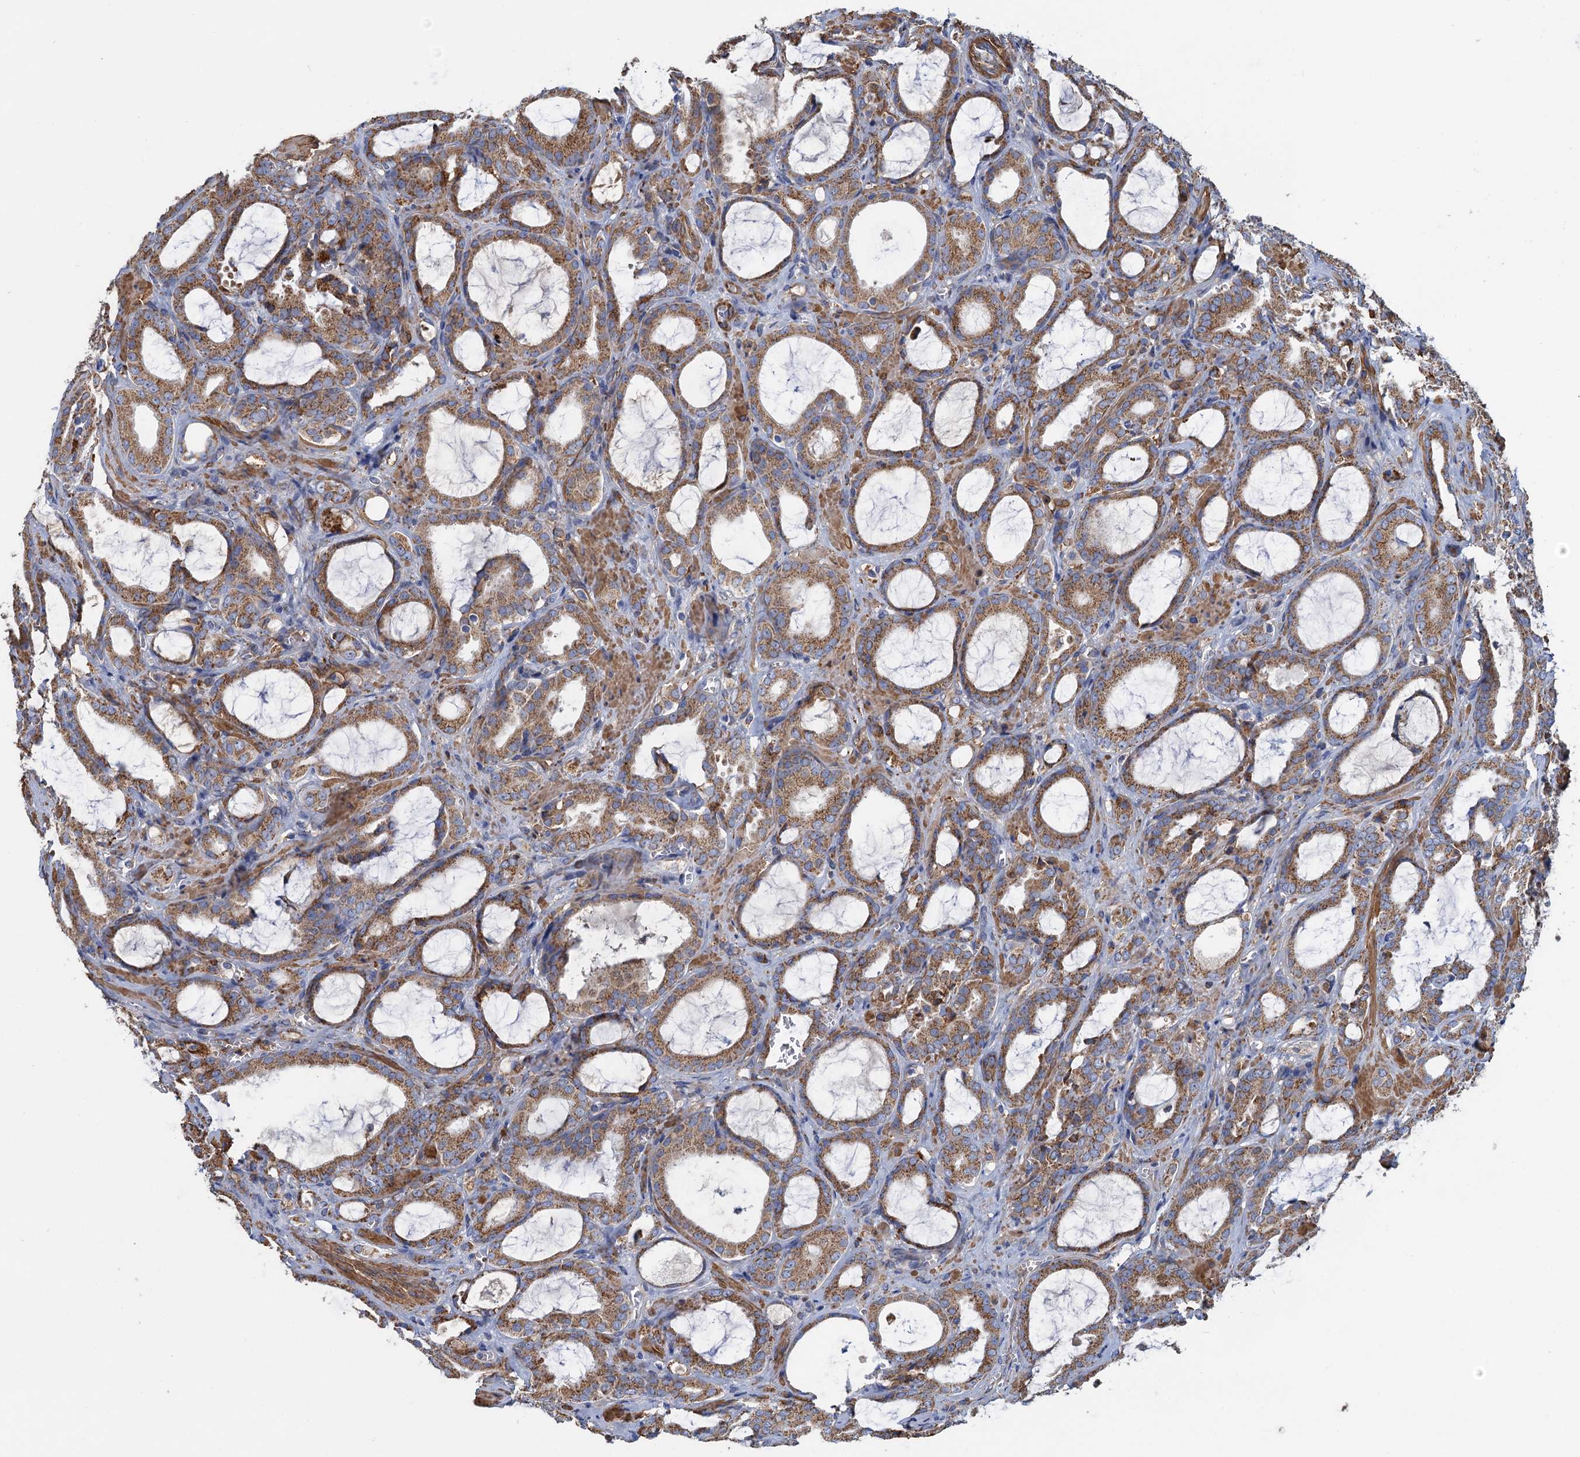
{"staining": {"intensity": "moderate", "quantity": ">75%", "location": "cytoplasmic/membranous"}, "tissue": "prostate cancer", "cell_type": "Tumor cells", "image_type": "cancer", "snomed": [{"axis": "morphology", "description": "Adenocarcinoma, High grade"}, {"axis": "topography", "description": "Prostate"}], "caption": "This micrograph reveals immunohistochemistry (IHC) staining of human high-grade adenocarcinoma (prostate), with medium moderate cytoplasmic/membranous staining in approximately >75% of tumor cells.", "gene": "GCSH", "patient": {"sex": "male", "age": 72}}